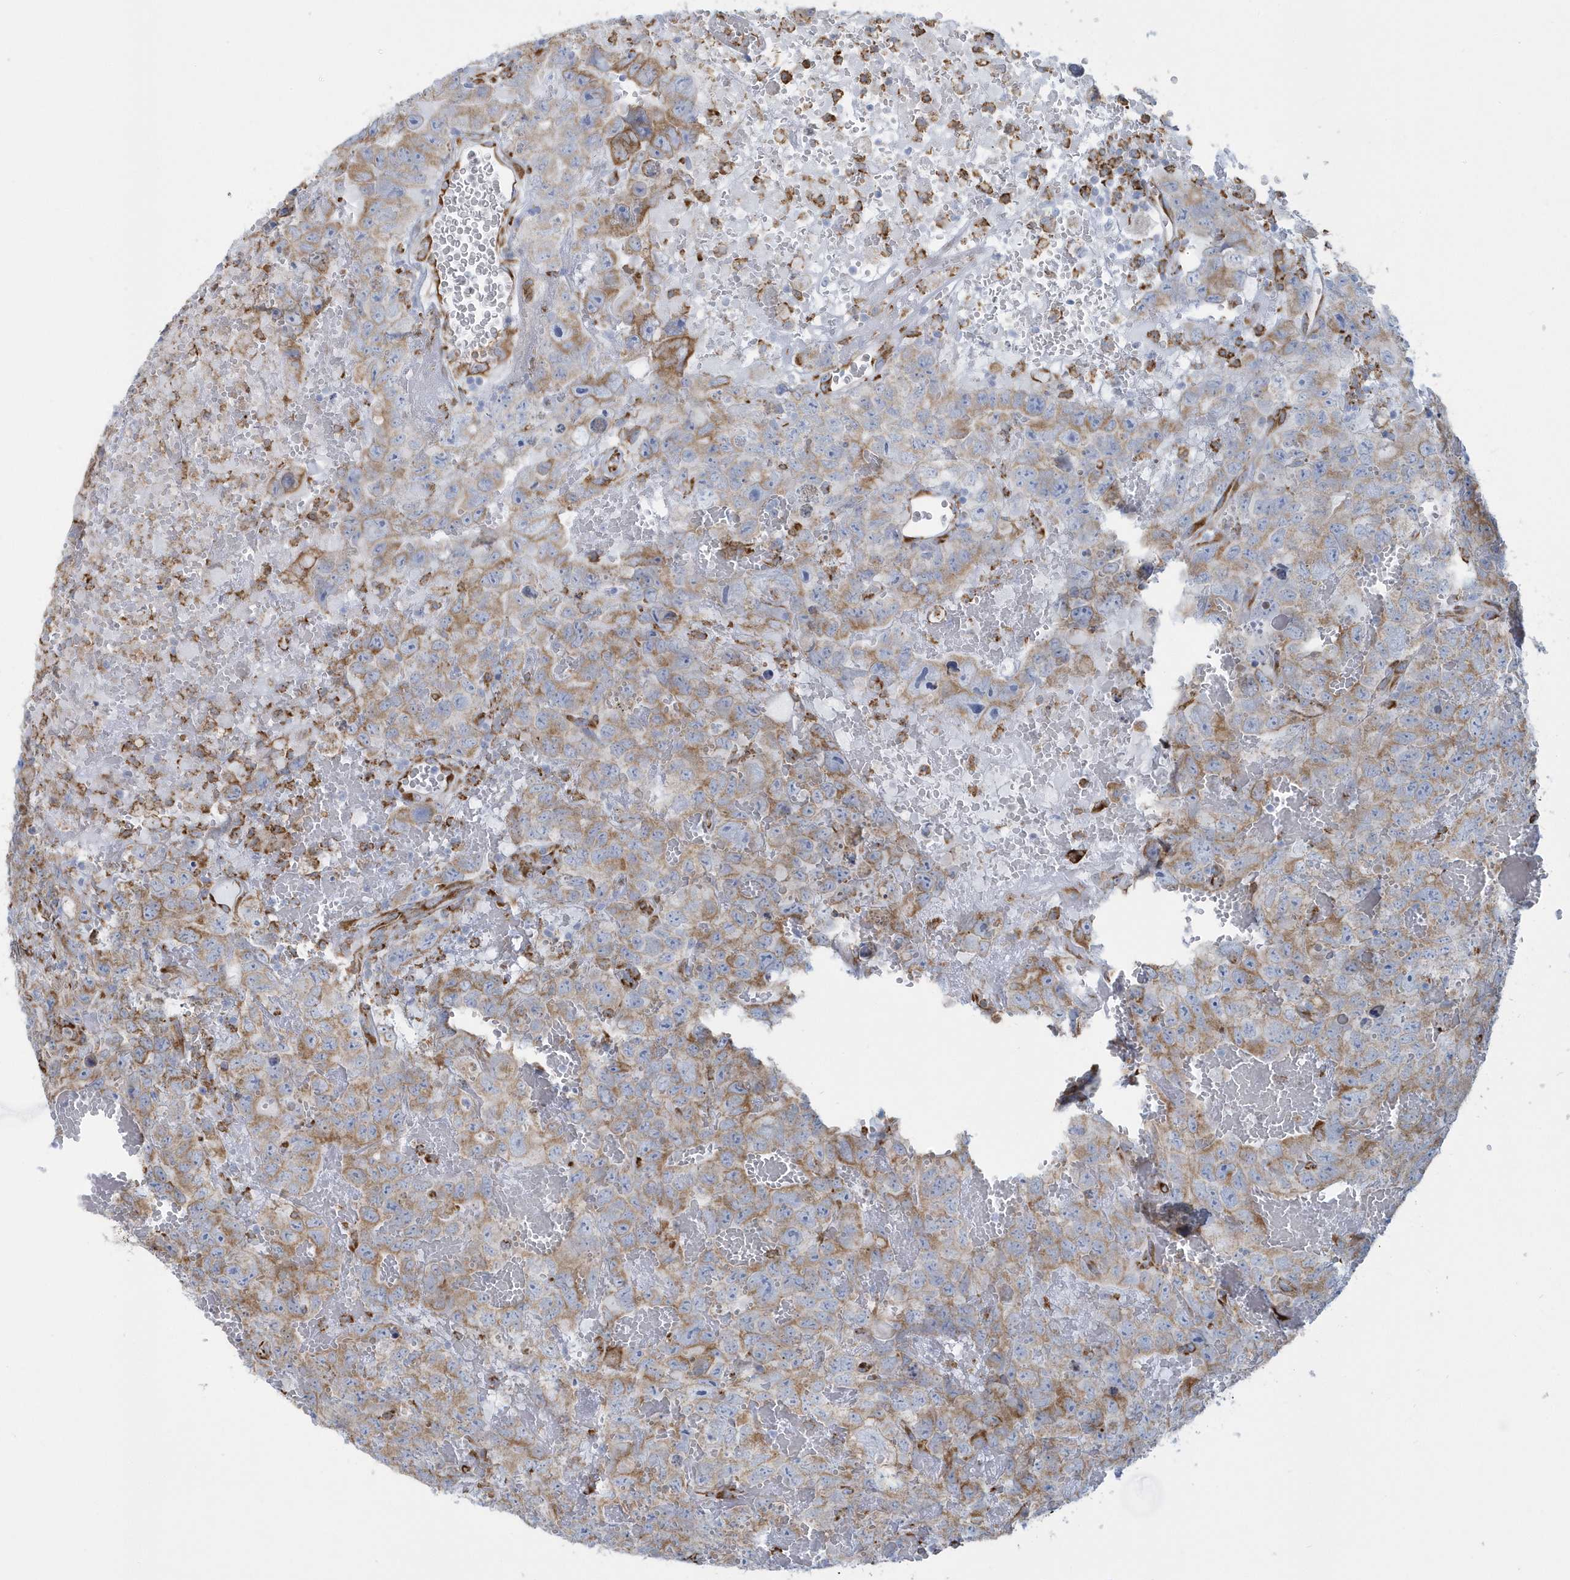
{"staining": {"intensity": "moderate", "quantity": "25%-75%", "location": "cytoplasmic/membranous"}, "tissue": "testis cancer", "cell_type": "Tumor cells", "image_type": "cancer", "snomed": [{"axis": "morphology", "description": "Carcinoma, Embryonal, NOS"}, {"axis": "topography", "description": "Testis"}], "caption": "An immunohistochemistry (IHC) micrograph of tumor tissue is shown. Protein staining in brown shows moderate cytoplasmic/membranous positivity in testis embryonal carcinoma within tumor cells. (brown staining indicates protein expression, while blue staining denotes nuclei).", "gene": "DCAF1", "patient": {"sex": "male", "age": 45}}